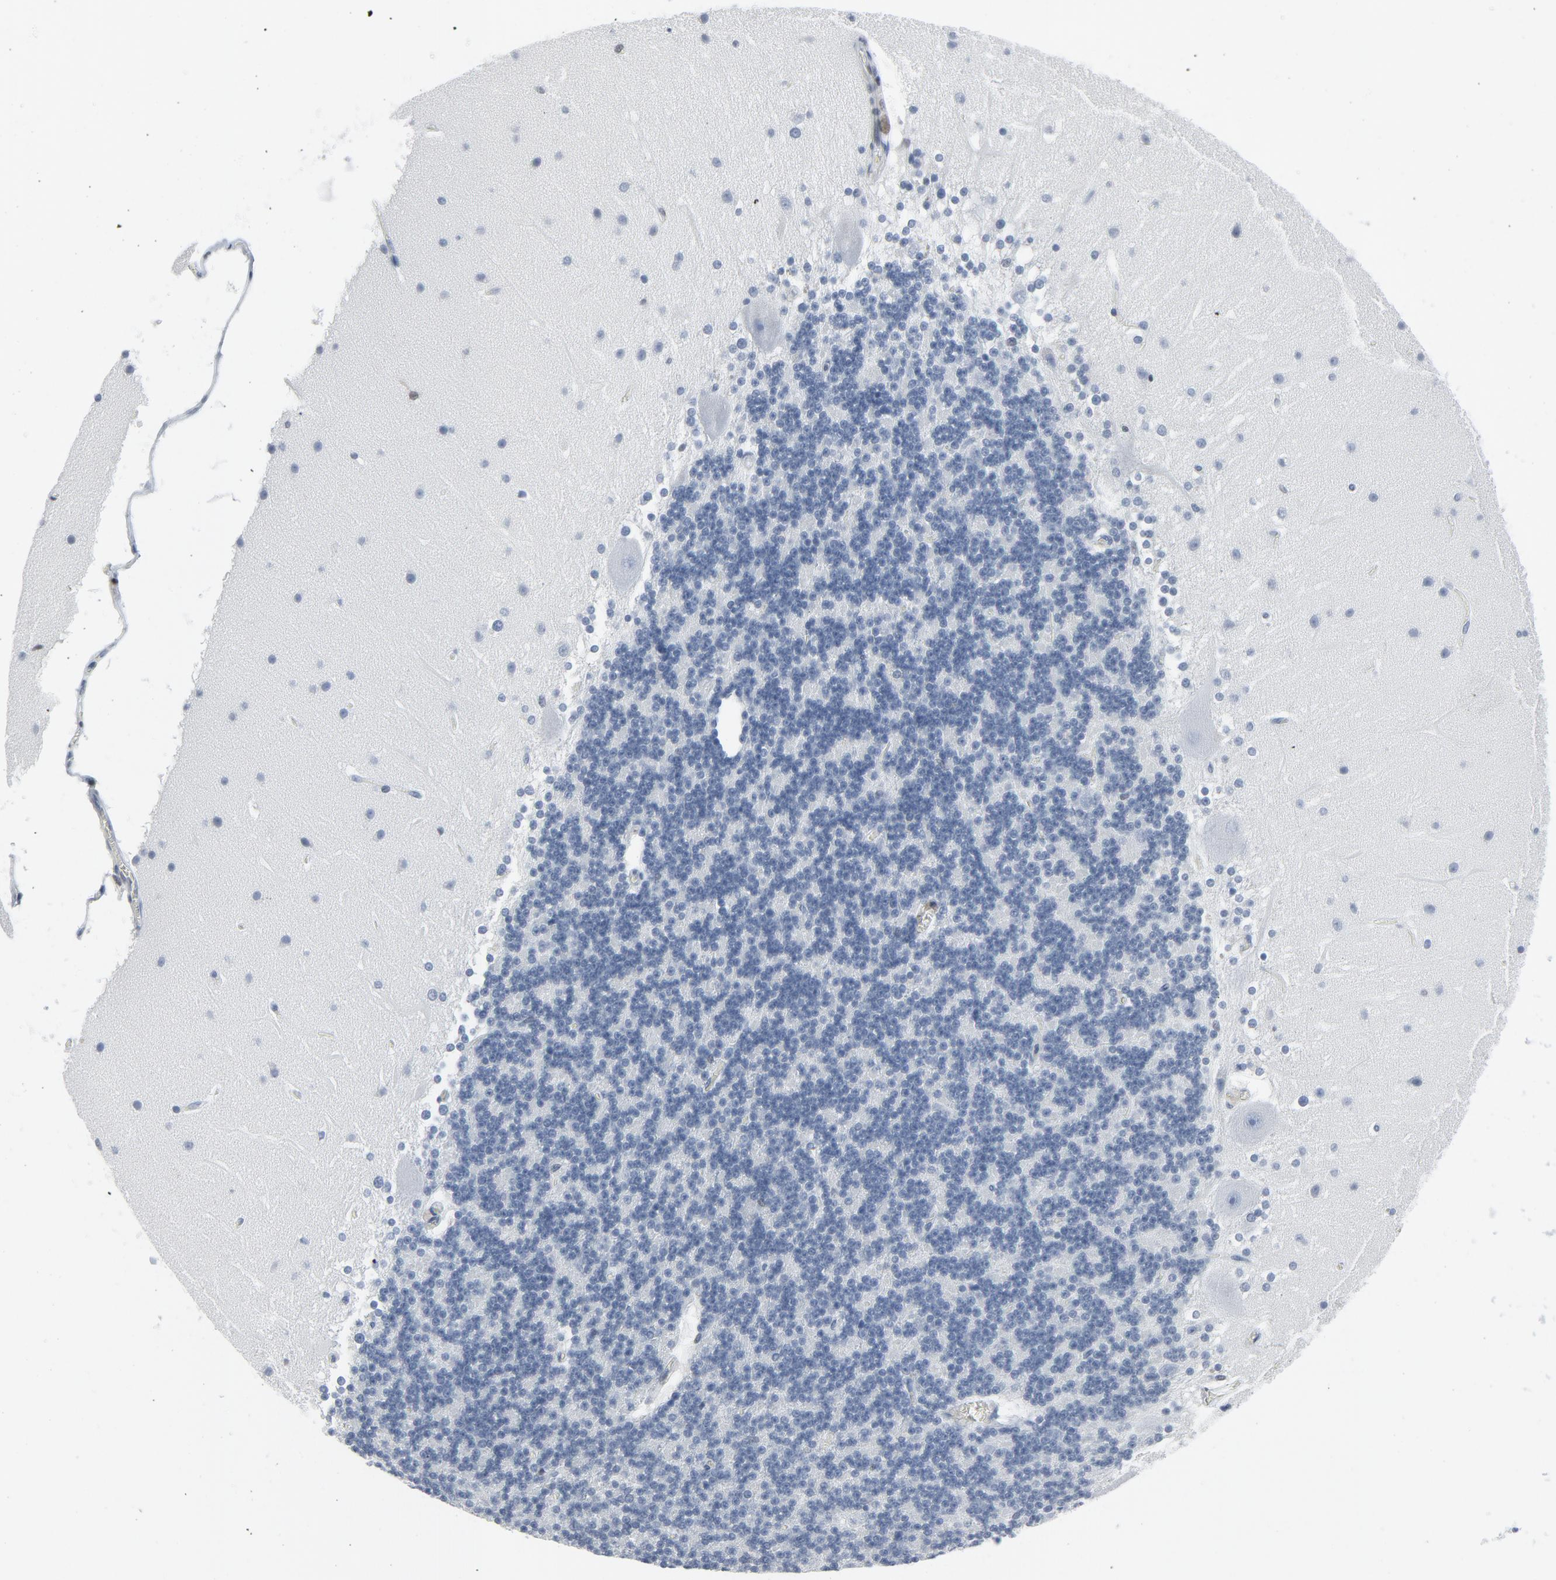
{"staining": {"intensity": "negative", "quantity": "none", "location": "none"}, "tissue": "cerebellum", "cell_type": "Cells in granular layer", "image_type": "normal", "snomed": [{"axis": "morphology", "description": "Normal tissue, NOS"}, {"axis": "topography", "description": "Cerebellum"}], "caption": "Human cerebellum stained for a protein using IHC displays no staining in cells in granular layer.", "gene": "STAT5A", "patient": {"sex": "female", "age": 19}}